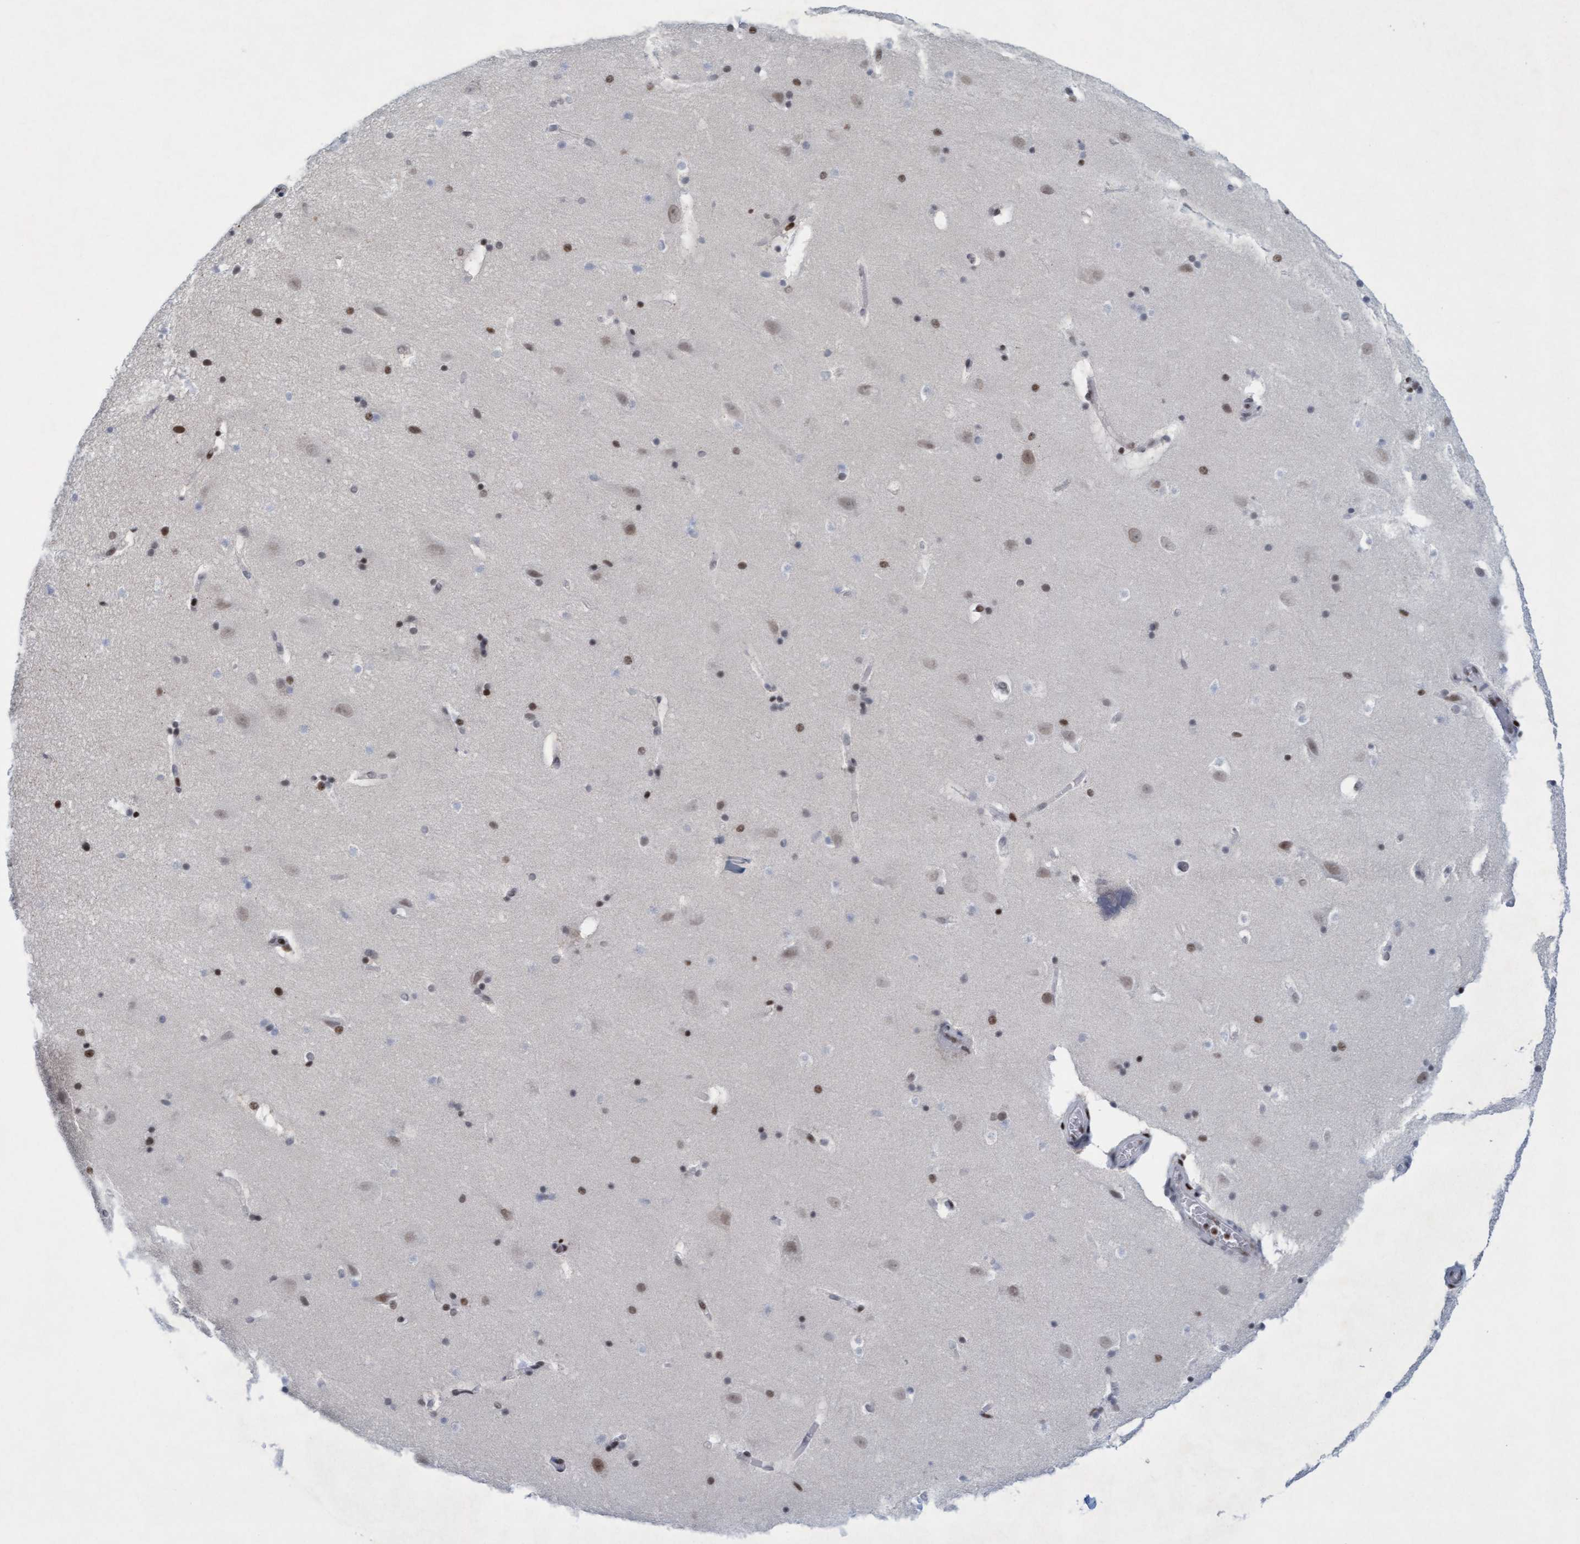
{"staining": {"intensity": "moderate", "quantity": "25%-75%", "location": "nuclear"}, "tissue": "hippocampus", "cell_type": "Glial cells", "image_type": "normal", "snomed": [{"axis": "morphology", "description": "Normal tissue, NOS"}, {"axis": "topography", "description": "Hippocampus"}], "caption": "Moderate nuclear protein positivity is present in about 25%-75% of glial cells in hippocampus. Using DAB (3,3'-diaminobenzidine) (brown) and hematoxylin (blue) stains, captured at high magnification using brightfield microscopy.", "gene": "GLRX2", "patient": {"sex": "male", "age": 45}}